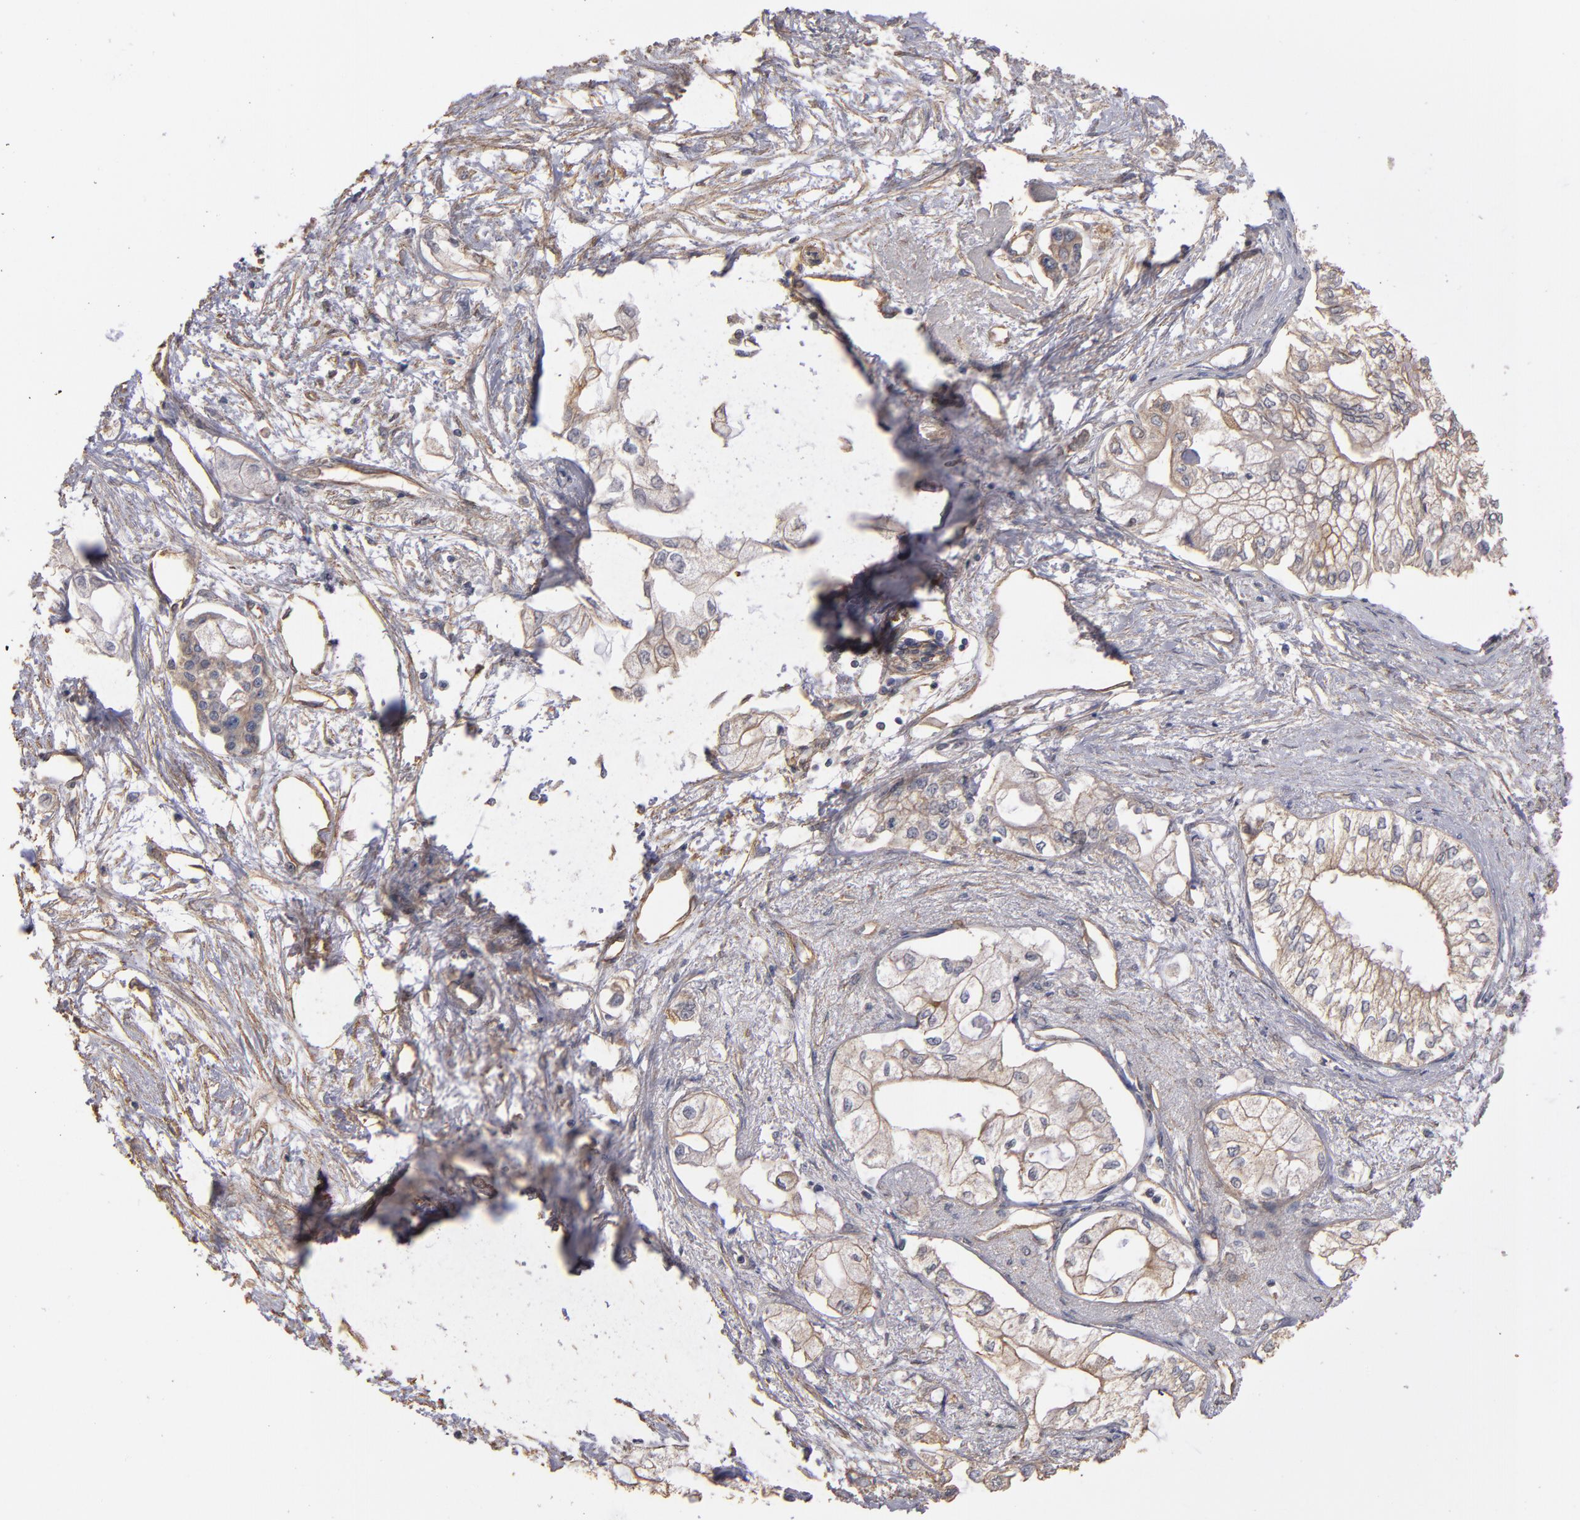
{"staining": {"intensity": "weak", "quantity": ">75%", "location": "cytoplasmic/membranous,nuclear"}, "tissue": "pancreatic cancer", "cell_type": "Tumor cells", "image_type": "cancer", "snomed": [{"axis": "morphology", "description": "Adenocarcinoma, NOS"}, {"axis": "topography", "description": "Pancreas"}], "caption": "Tumor cells display weak cytoplasmic/membranous and nuclear positivity in about >75% of cells in pancreatic cancer (adenocarcinoma).", "gene": "DMD", "patient": {"sex": "male", "age": 79}}